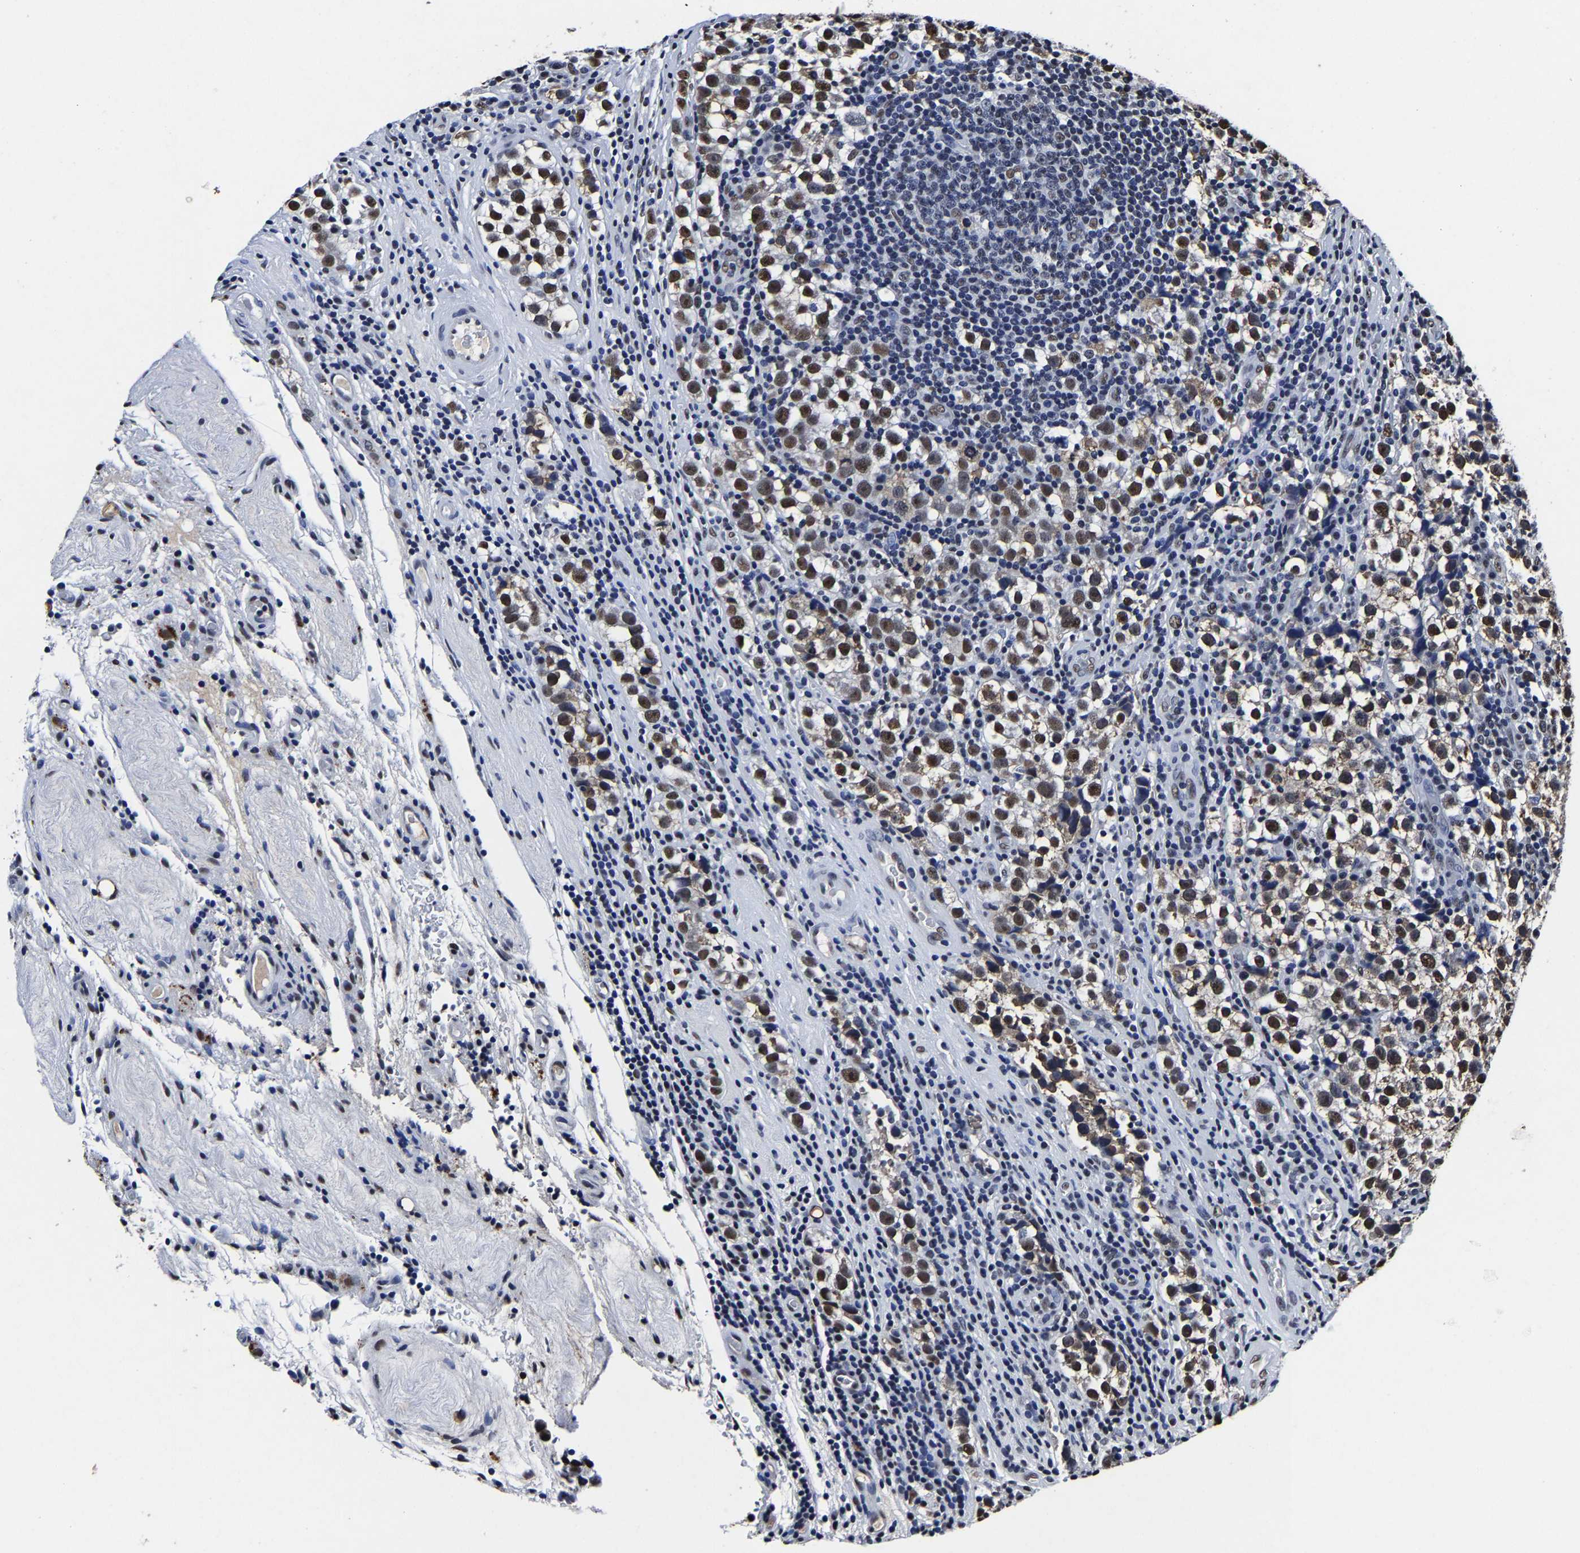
{"staining": {"intensity": "strong", "quantity": ">75%", "location": "nuclear"}, "tissue": "testis cancer", "cell_type": "Tumor cells", "image_type": "cancer", "snomed": [{"axis": "morphology", "description": "Normal tissue, NOS"}, {"axis": "morphology", "description": "Seminoma, NOS"}, {"axis": "topography", "description": "Testis"}], "caption": "An immunohistochemistry (IHC) micrograph of tumor tissue is shown. Protein staining in brown highlights strong nuclear positivity in testis cancer within tumor cells. Nuclei are stained in blue.", "gene": "RBM45", "patient": {"sex": "male", "age": 43}}